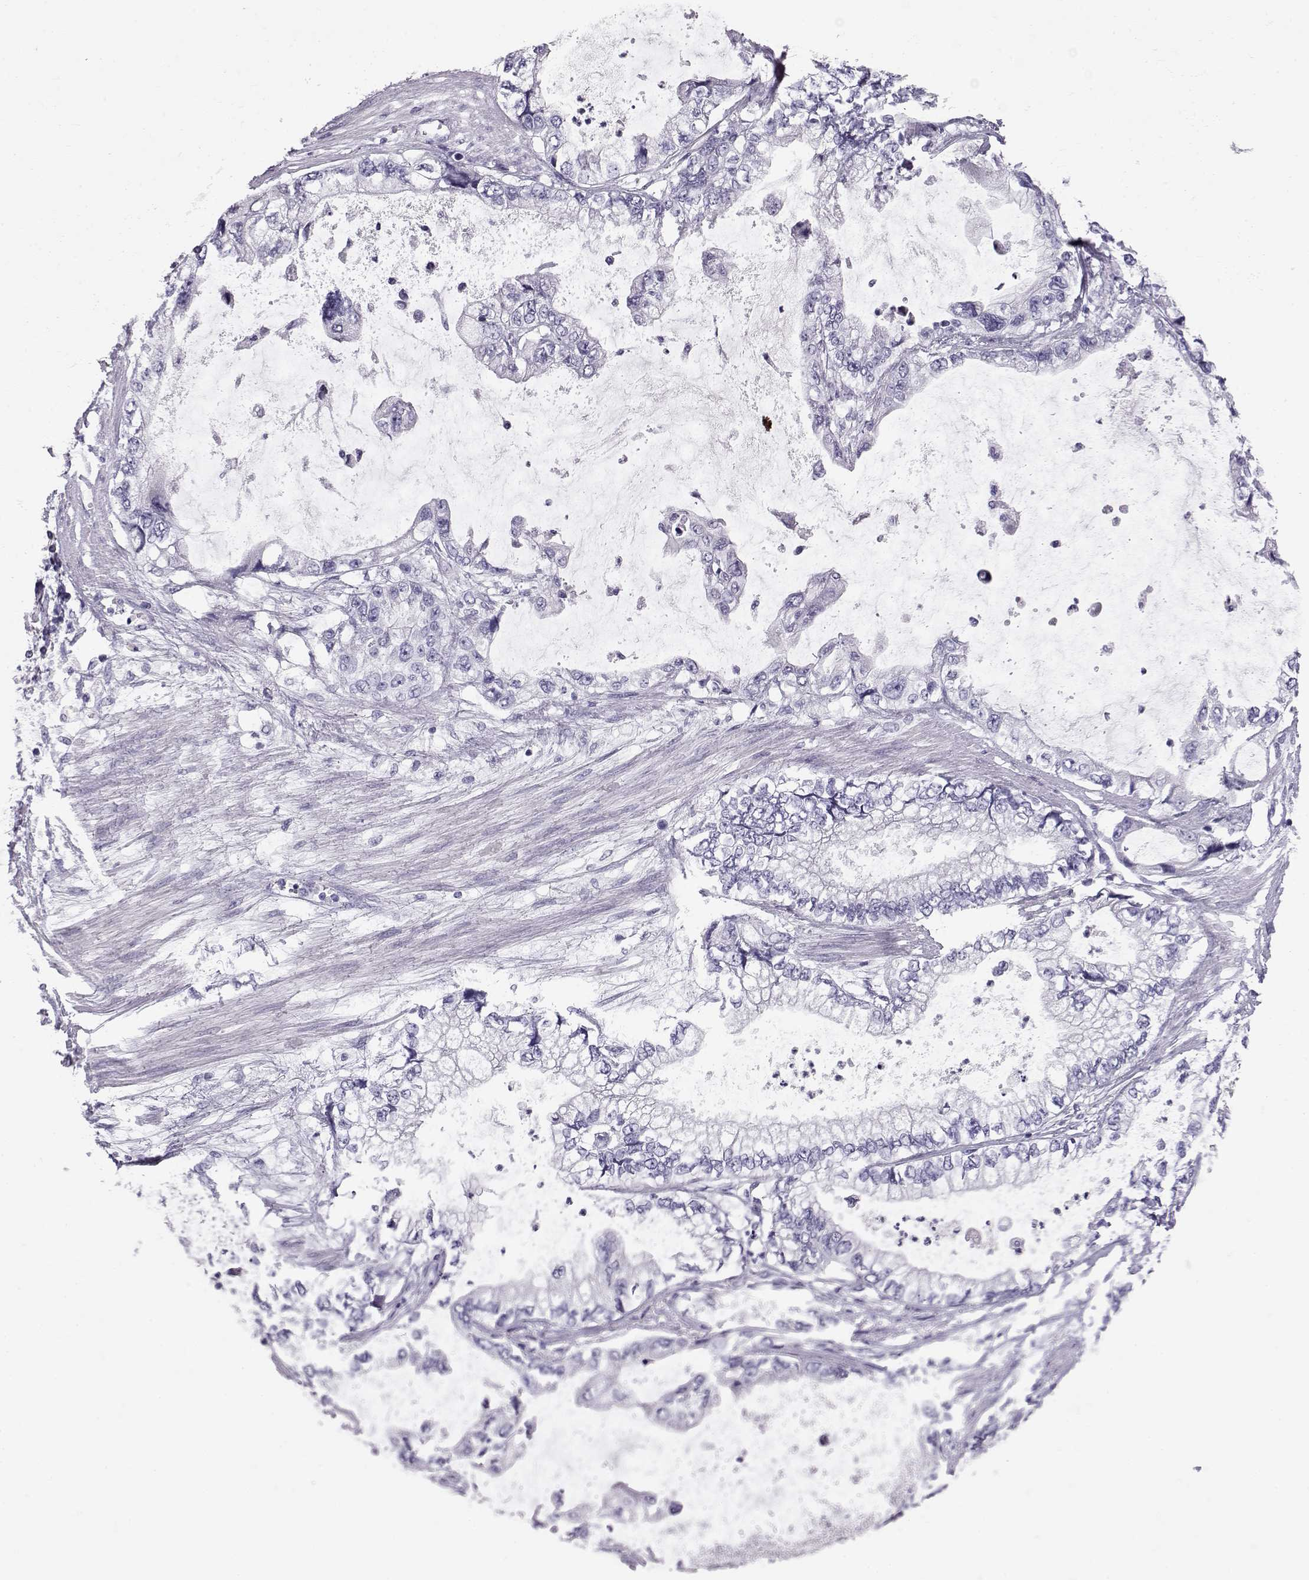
{"staining": {"intensity": "negative", "quantity": "none", "location": "none"}, "tissue": "stomach cancer", "cell_type": "Tumor cells", "image_type": "cancer", "snomed": [{"axis": "morphology", "description": "Adenocarcinoma, NOS"}, {"axis": "topography", "description": "Pancreas"}, {"axis": "topography", "description": "Stomach, upper"}, {"axis": "topography", "description": "Stomach"}], "caption": "High power microscopy photomicrograph of an IHC image of stomach cancer (adenocarcinoma), revealing no significant expression in tumor cells.", "gene": "RD3", "patient": {"sex": "male", "age": 77}}